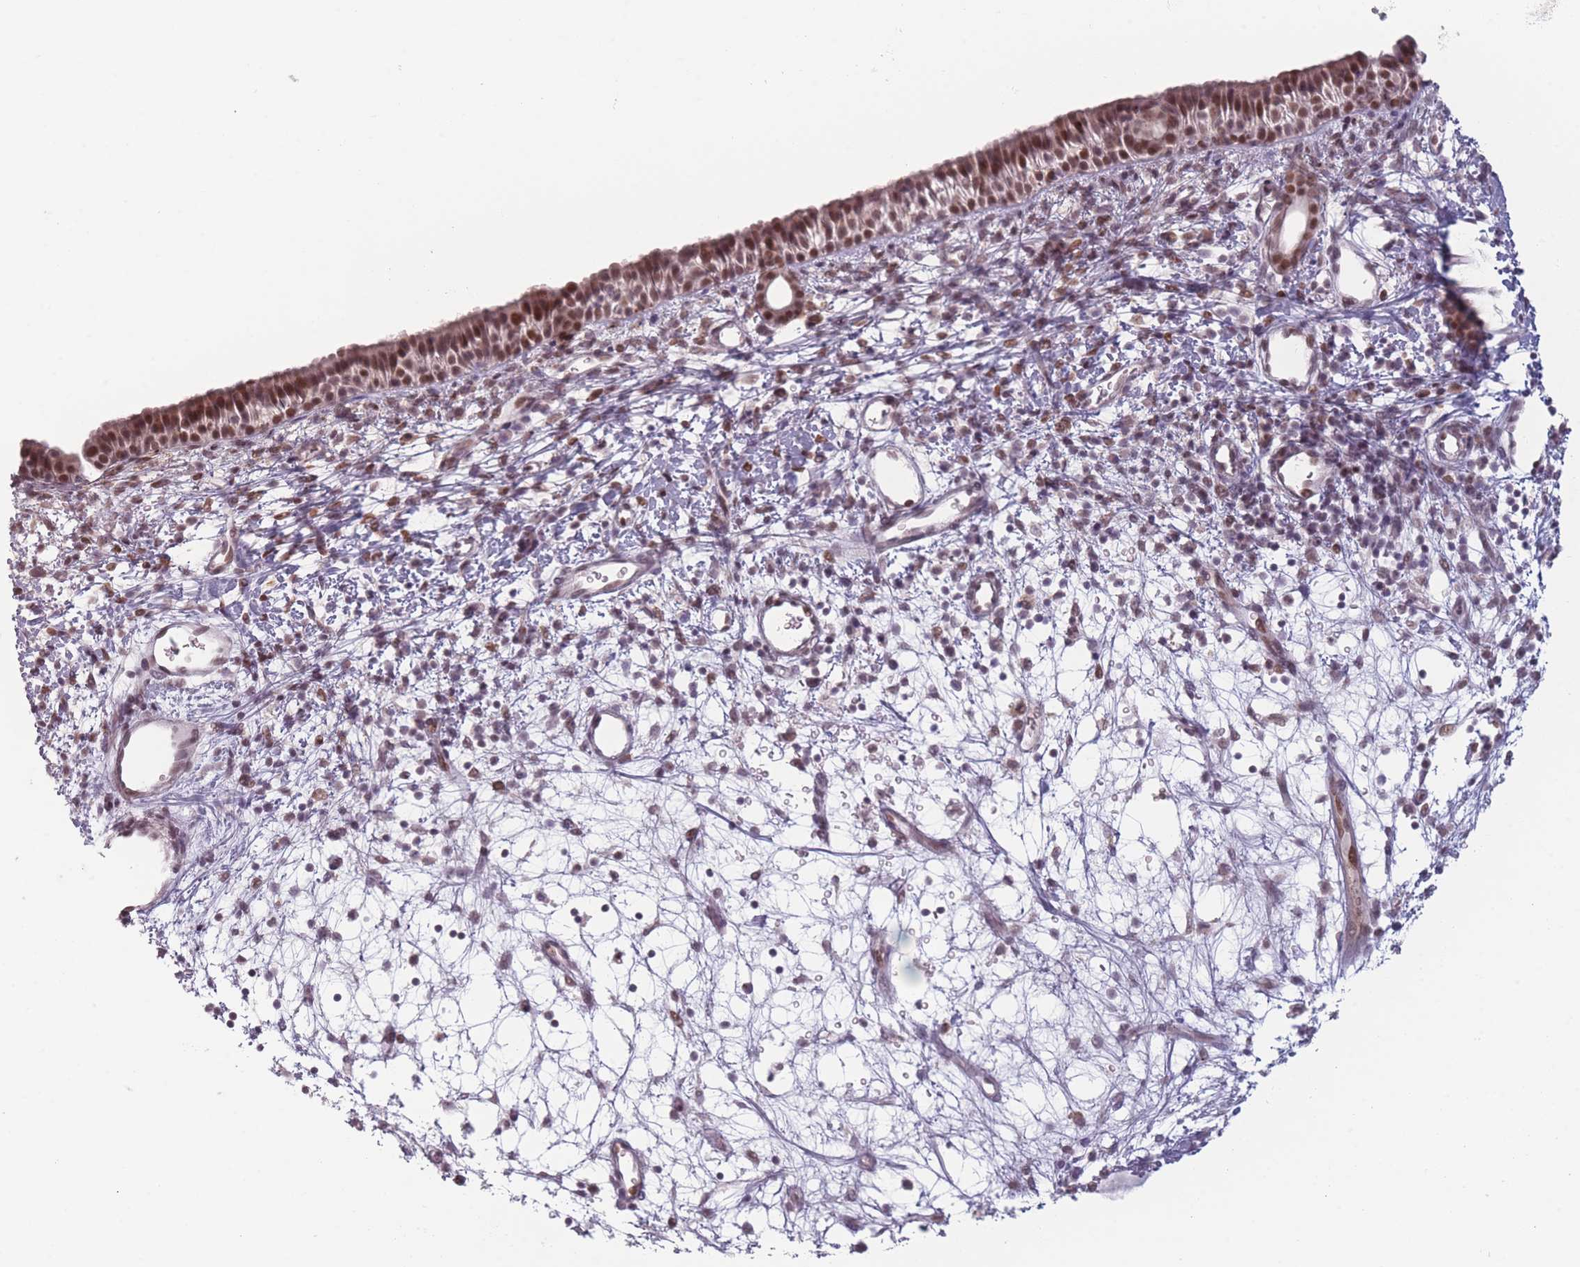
{"staining": {"intensity": "moderate", "quantity": ">75%", "location": "nuclear"}, "tissue": "nasopharynx", "cell_type": "Respiratory epithelial cells", "image_type": "normal", "snomed": [{"axis": "morphology", "description": "Normal tissue, NOS"}, {"axis": "topography", "description": "Nasopharynx"}], "caption": "The immunohistochemical stain highlights moderate nuclear staining in respiratory epithelial cells of benign nasopharynx. (IHC, brightfield microscopy, high magnification).", "gene": "OR10C1", "patient": {"sex": "male", "age": 22}}